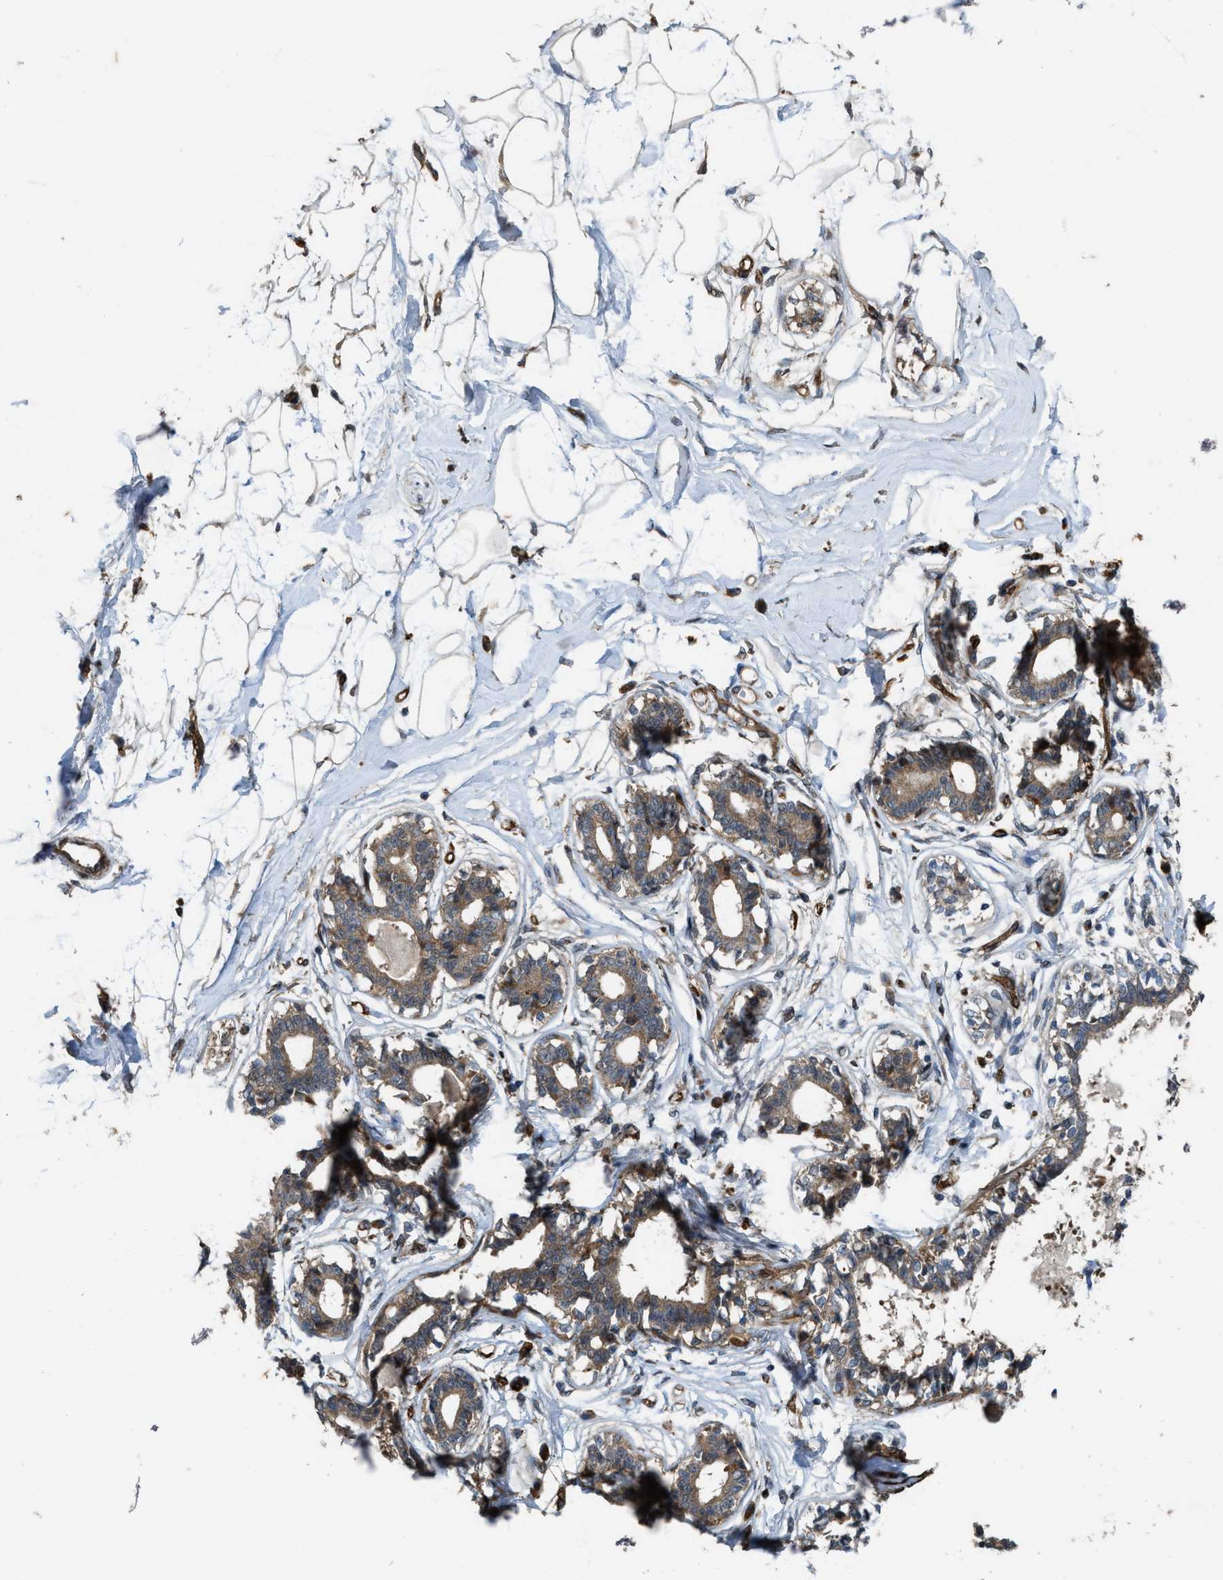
{"staining": {"intensity": "negative", "quantity": "none", "location": "none"}, "tissue": "breast", "cell_type": "Adipocytes", "image_type": "normal", "snomed": [{"axis": "morphology", "description": "Normal tissue, NOS"}, {"axis": "topography", "description": "Breast"}], "caption": "This is an immunohistochemistry (IHC) micrograph of unremarkable breast. There is no expression in adipocytes.", "gene": "LRRC72", "patient": {"sex": "female", "age": 45}}